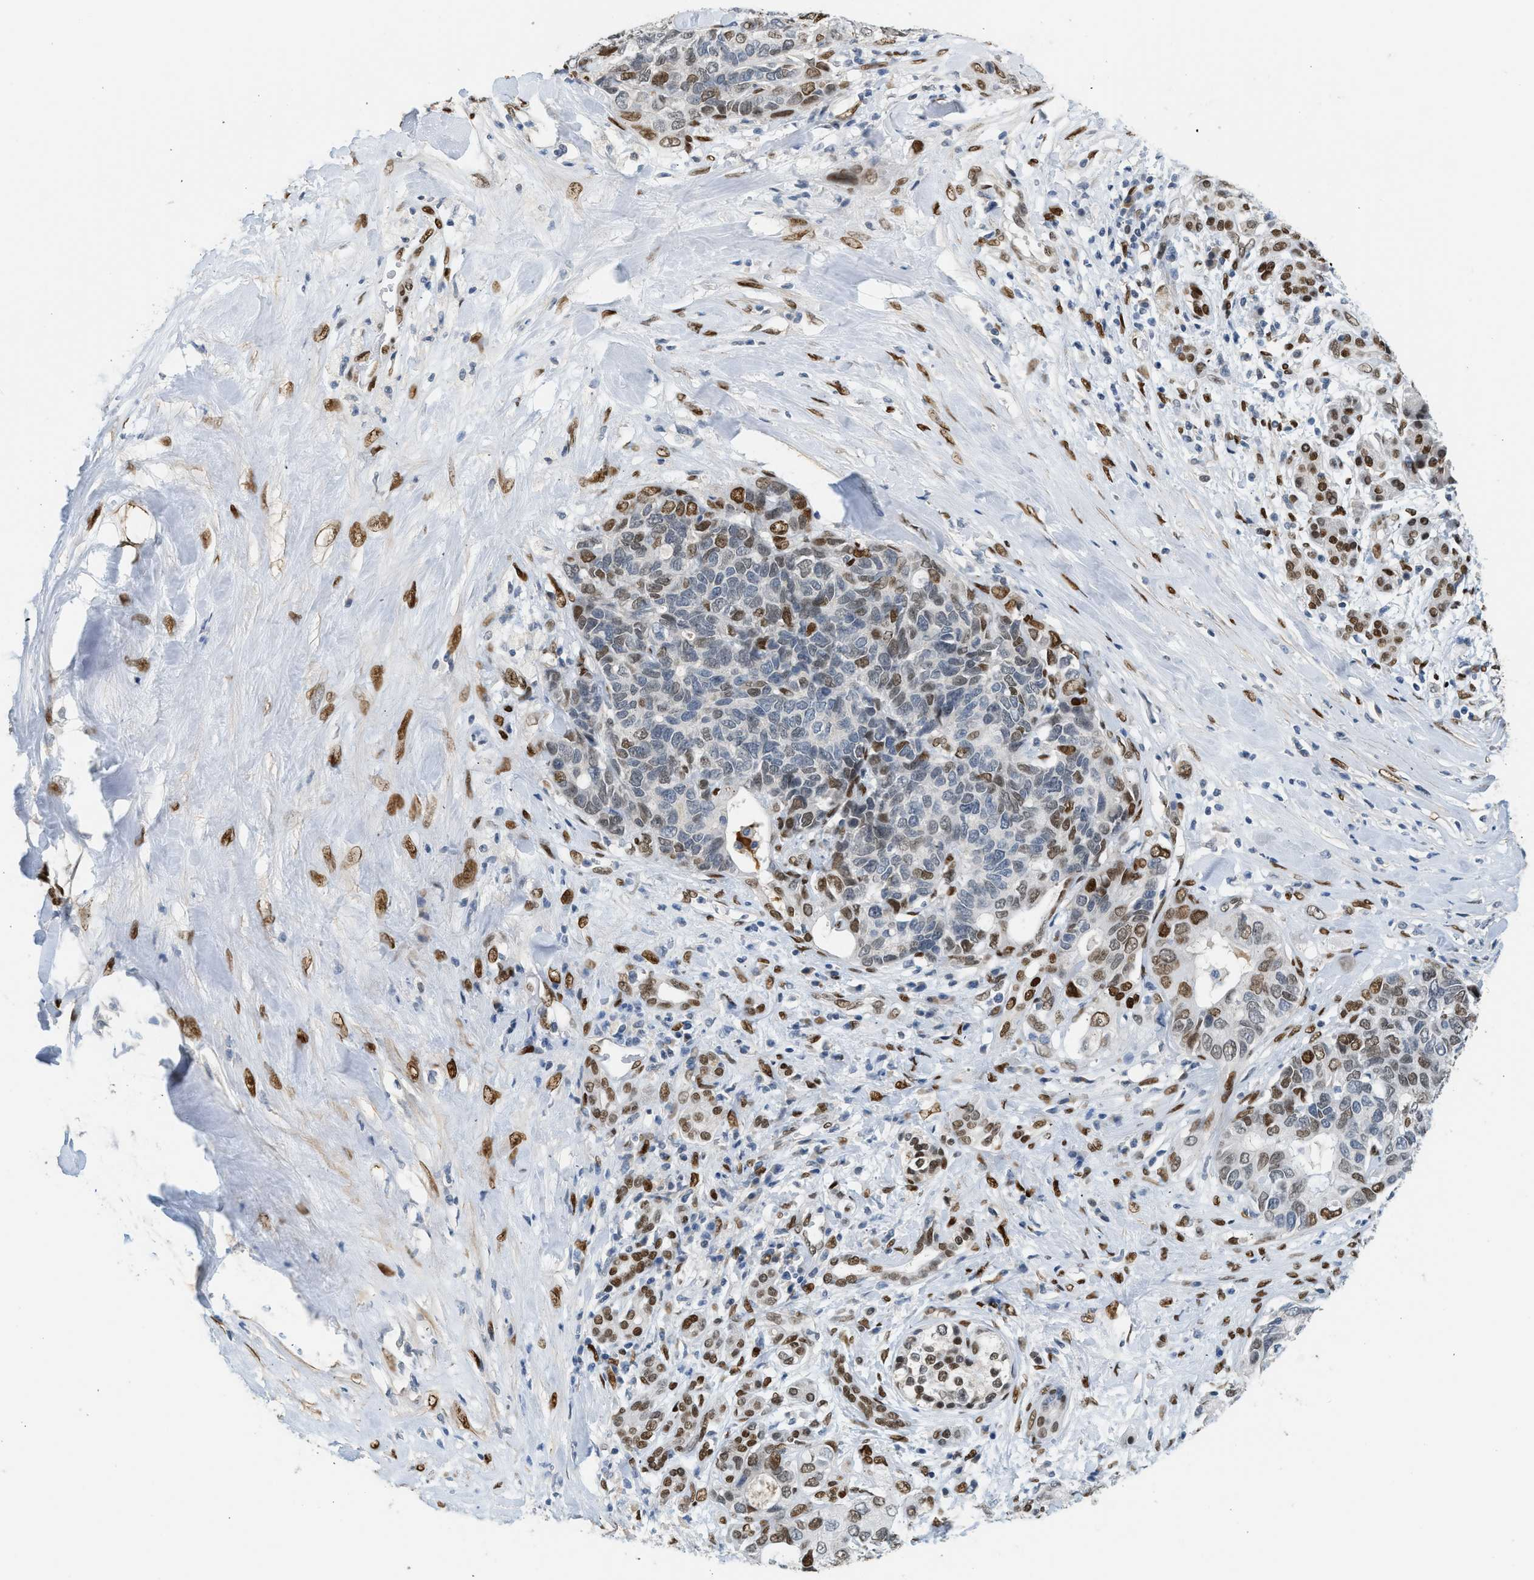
{"staining": {"intensity": "moderate", "quantity": "25%-75%", "location": "nuclear"}, "tissue": "pancreatic cancer", "cell_type": "Tumor cells", "image_type": "cancer", "snomed": [{"axis": "morphology", "description": "Adenocarcinoma, NOS"}, {"axis": "topography", "description": "Pancreas"}], "caption": "The photomicrograph demonstrates a brown stain indicating the presence of a protein in the nuclear of tumor cells in pancreatic adenocarcinoma. The protein is shown in brown color, while the nuclei are stained blue.", "gene": "ZBTB20", "patient": {"sex": "female", "age": 56}}